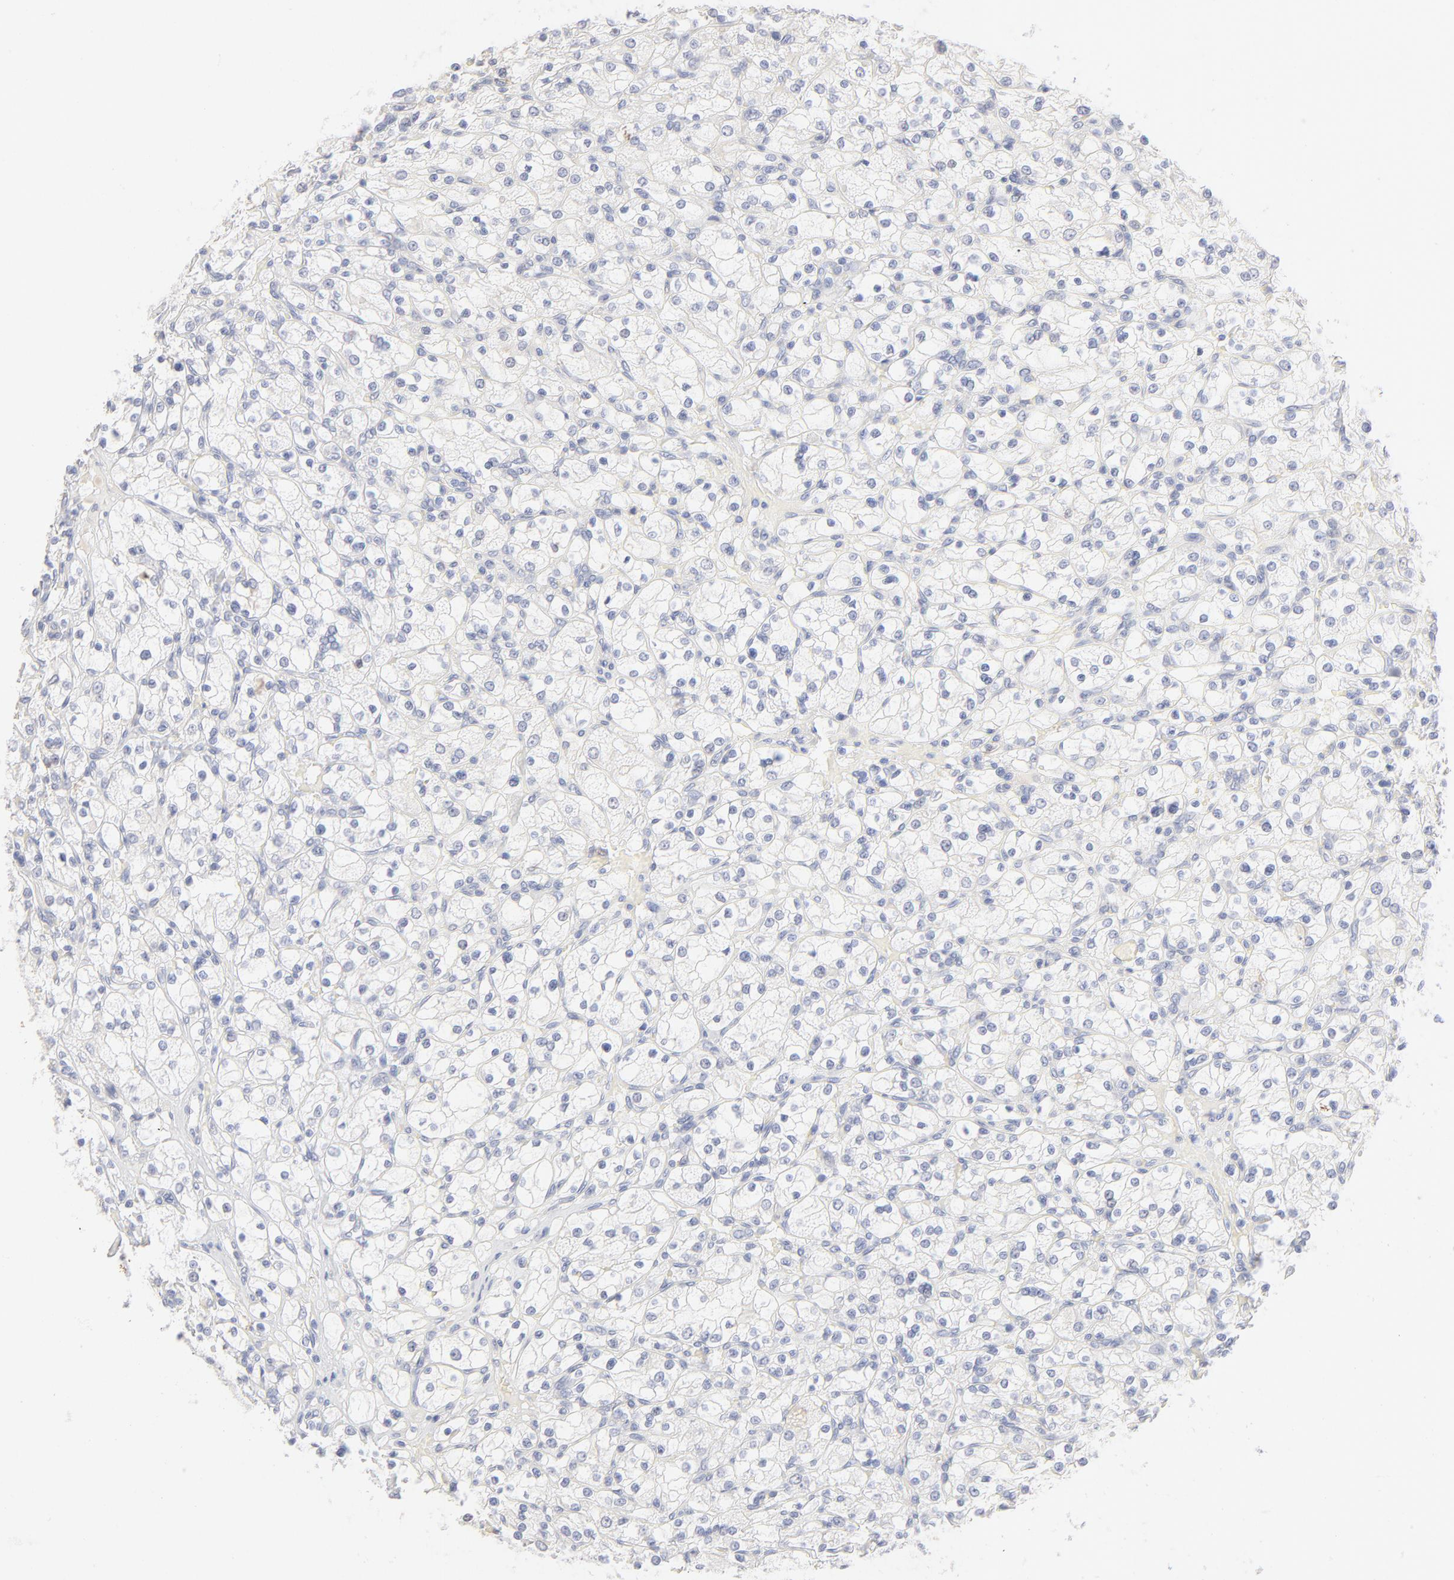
{"staining": {"intensity": "negative", "quantity": "none", "location": "none"}, "tissue": "renal cancer", "cell_type": "Tumor cells", "image_type": "cancer", "snomed": [{"axis": "morphology", "description": "Adenocarcinoma, NOS"}, {"axis": "topography", "description": "Kidney"}], "caption": "The histopathology image exhibits no significant positivity in tumor cells of adenocarcinoma (renal).", "gene": "ONECUT1", "patient": {"sex": "female", "age": 83}}